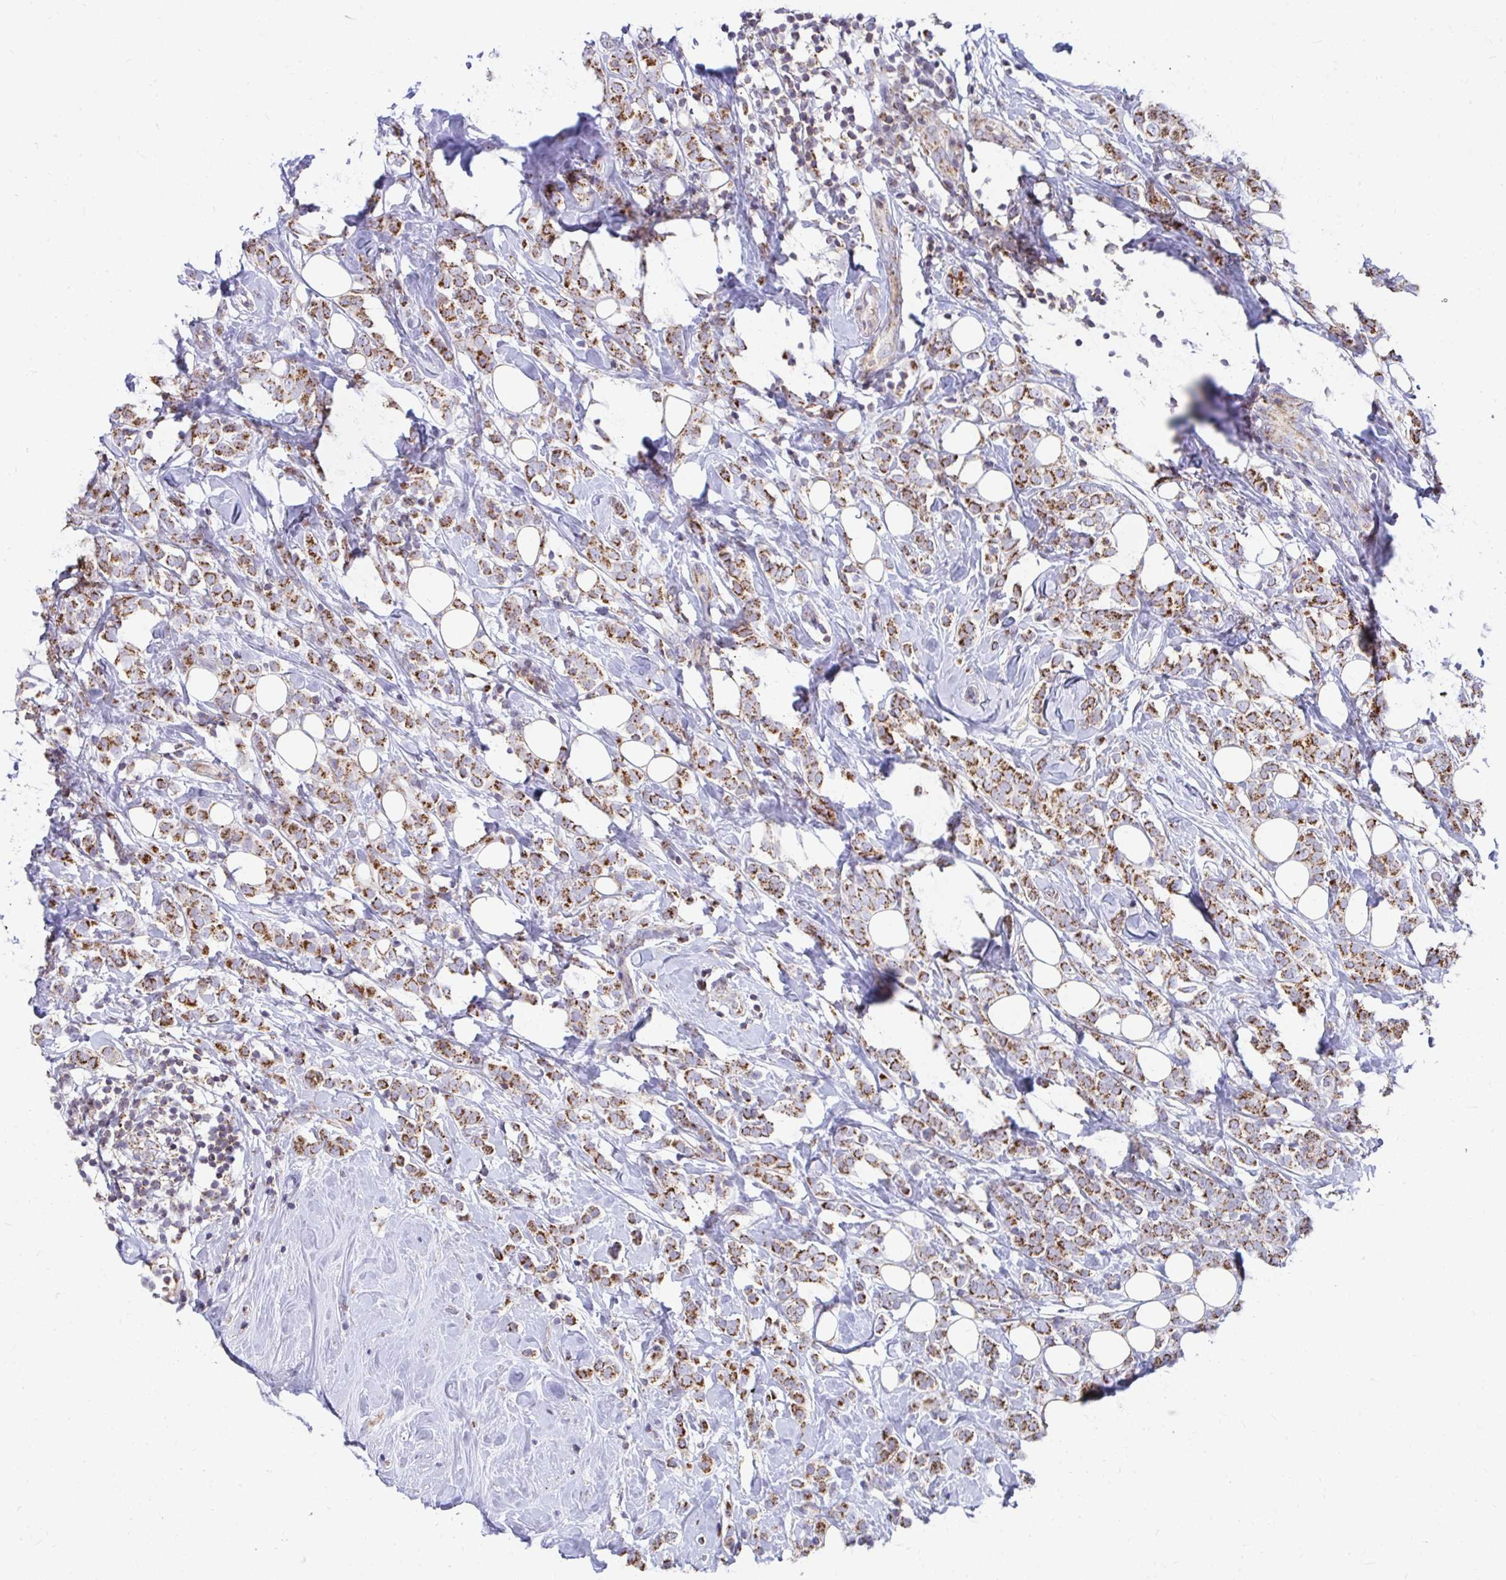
{"staining": {"intensity": "strong", "quantity": ">75%", "location": "cytoplasmic/membranous"}, "tissue": "breast cancer", "cell_type": "Tumor cells", "image_type": "cancer", "snomed": [{"axis": "morphology", "description": "Lobular carcinoma"}, {"axis": "topography", "description": "Breast"}], "caption": "DAB immunohistochemical staining of human lobular carcinoma (breast) exhibits strong cytoplasmic/membranous protein expression in approximately >75% of tumor cells.", "gene": "EXOC5", "patient": {"sex": "female", "age": 49}}